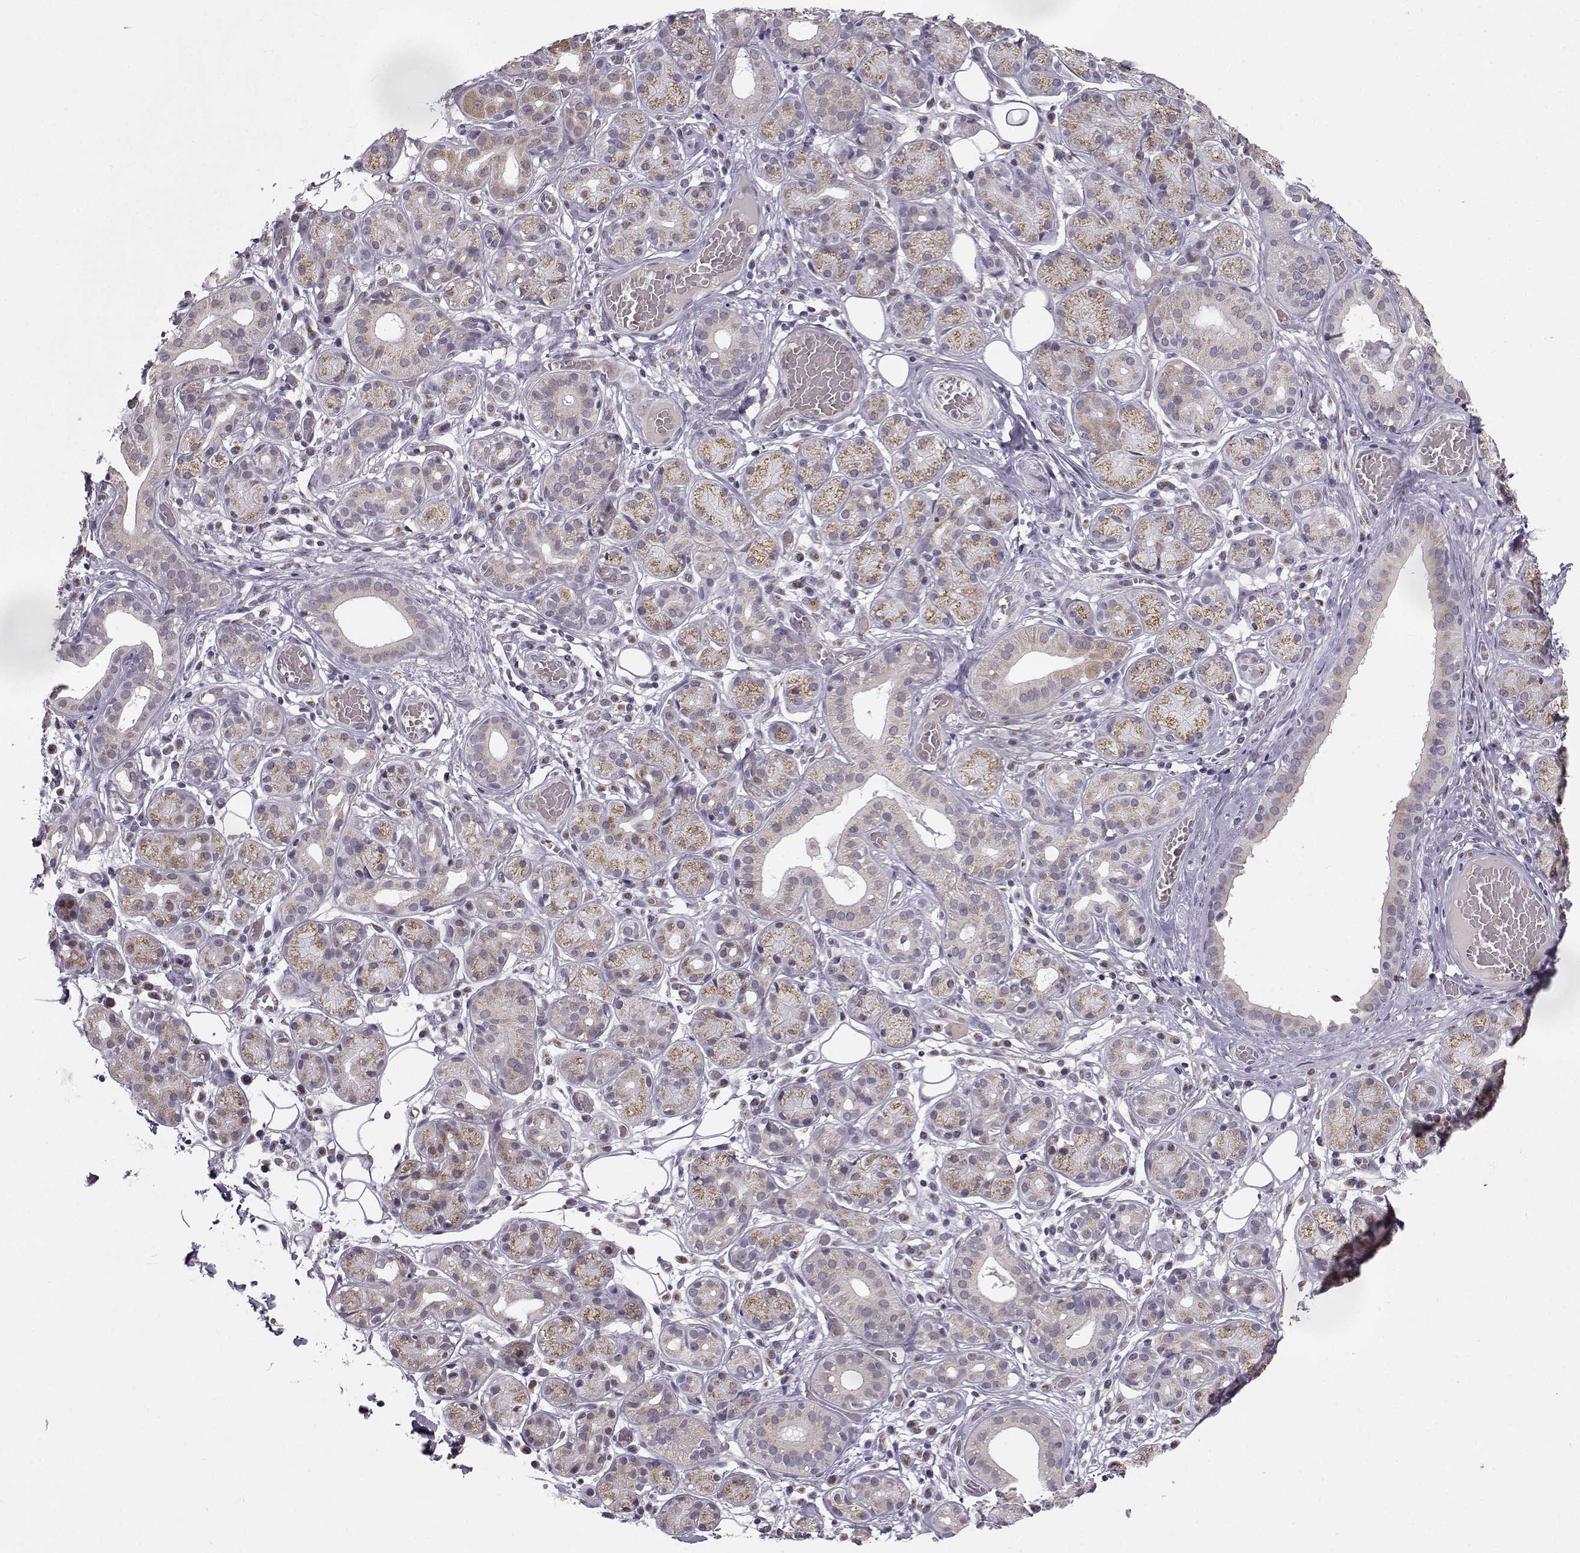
{"staining": {"intensity": "weak", "quantity": ">75%", "location": "cytoplasmic/membranous"}, "tissue": "salivary gland", "cell_type": "Glandular cells", "image_type": "normal", "snomed": [{"axis": "morphology", "description": "Normal tissue, NOS"}, {"axis": "topography", "description": "Salivary gland"}, {"axis": "topography", "description": "Peripheral nerve tissue"}], "caption": "Immunohistochemistry image of unremarkable salivary gland: human salivary gland stained using immunohistochemistry (IHC) demonstrates low levels of weak protein expression localized specifically in the cytoplasmic/membranous of glandular cells, appearing as a cytoplasmic/membranous brown color.", "gene": "SLC4A5", "patient": {"sex": "male", "age": 71}}